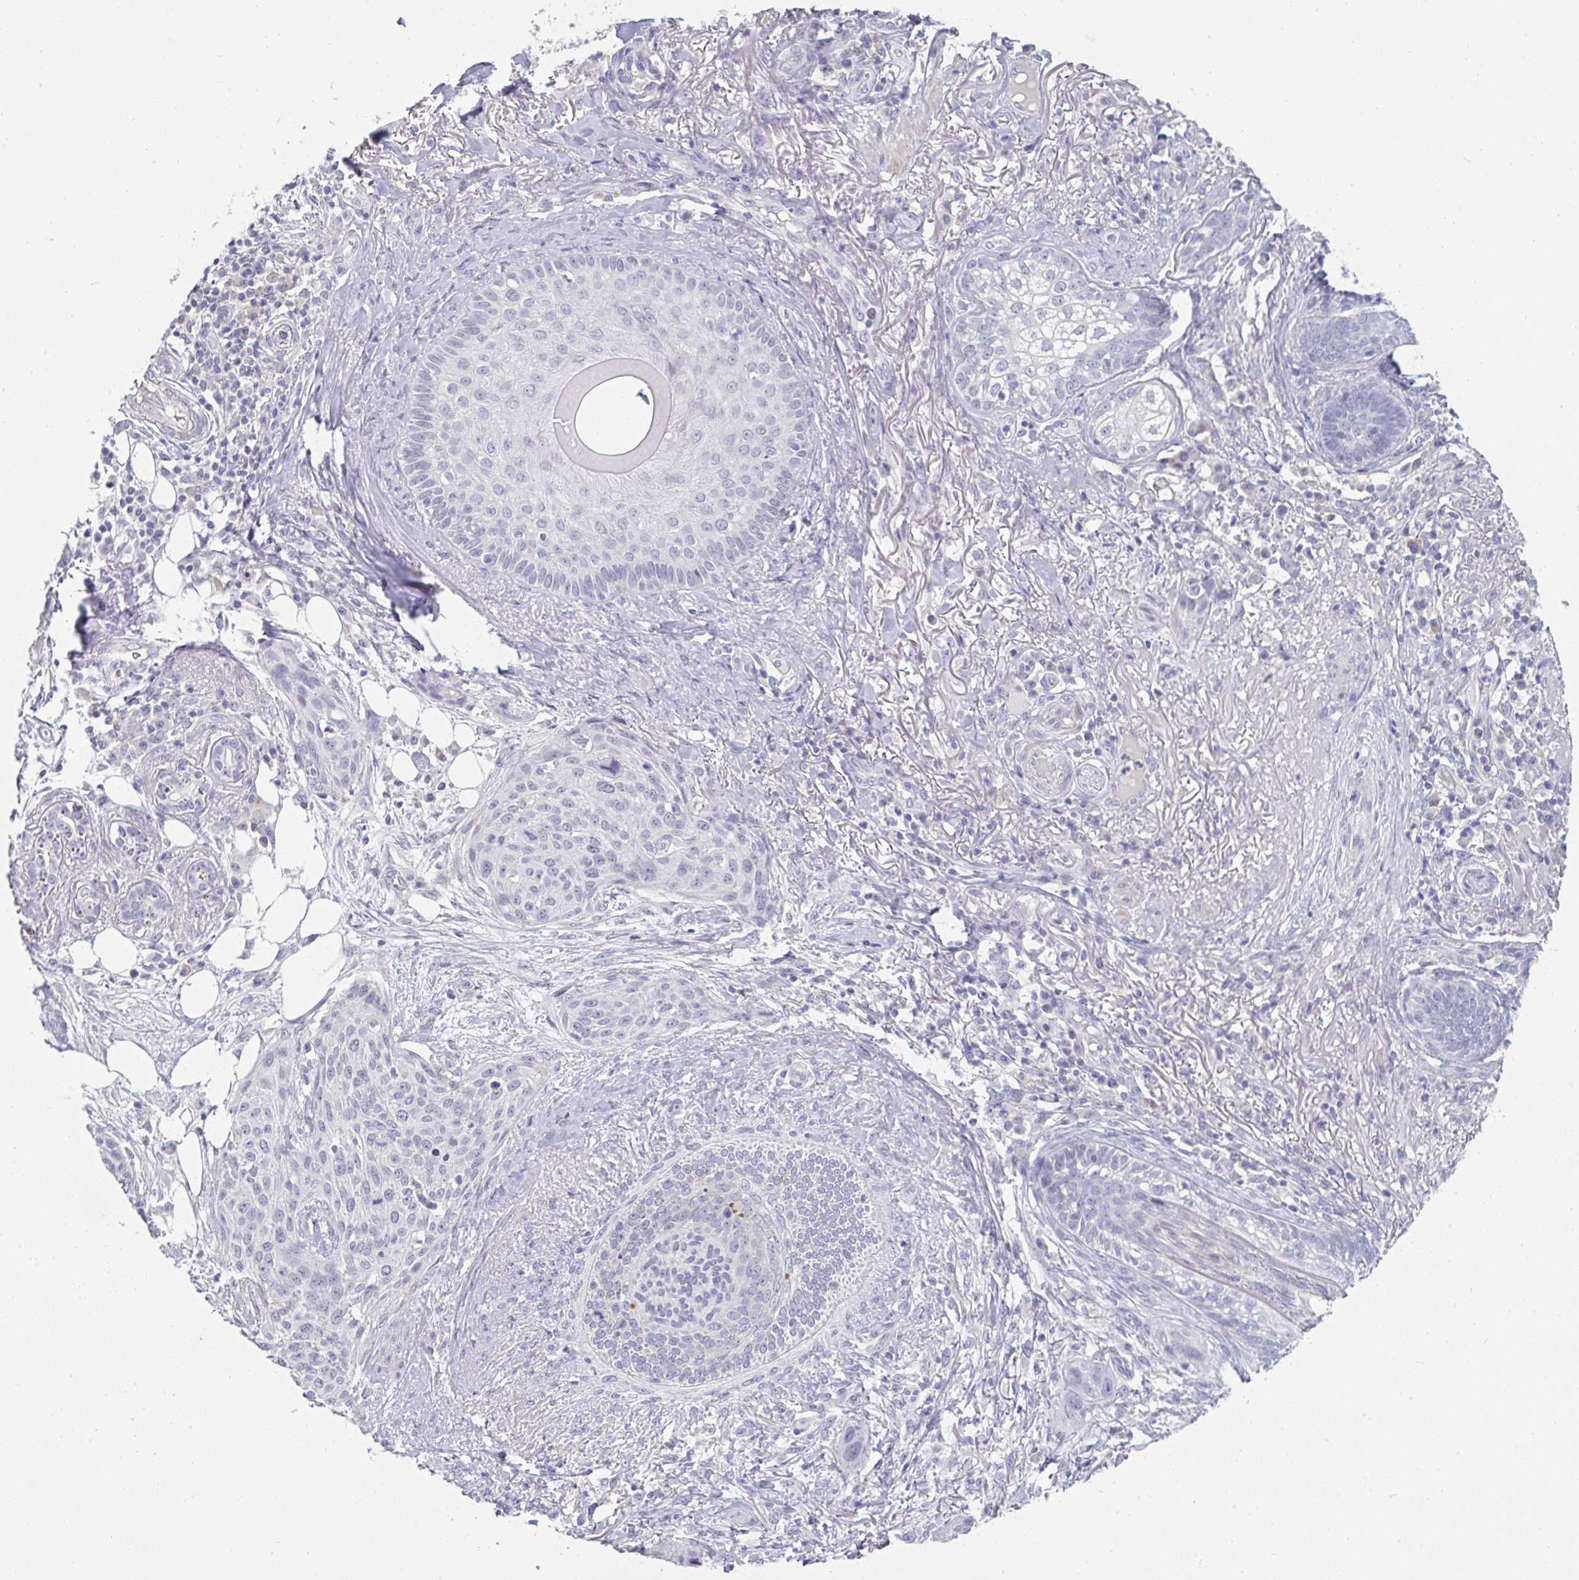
{"staining": {"intensity": "negative", "quantity": "none", "location": "none"}, "tissue": "skin cancer", "cell_type": "Tumor cells", "image_type": "cancer", "snomed": [{"axis": "morphology", "description": "Squamous cell carcinoma, NOS"}, {"axis": "topography", "description": "Skin"}], "caption": "High magnification brightfield microscopy of skin cancer (squamous cell carcinoma) stained with DAB (brown) and counterstained with hematoxylin (blue): tumor cells show no significant staining. Brightfield microscopy of IHC stained with DAB (3,3'-diaminobenzidine) (brown) and hematoxylin (blue), captured at high magnification.", "gene": "PPFIA4", "patient": {"sex": "female", "age": 87}}